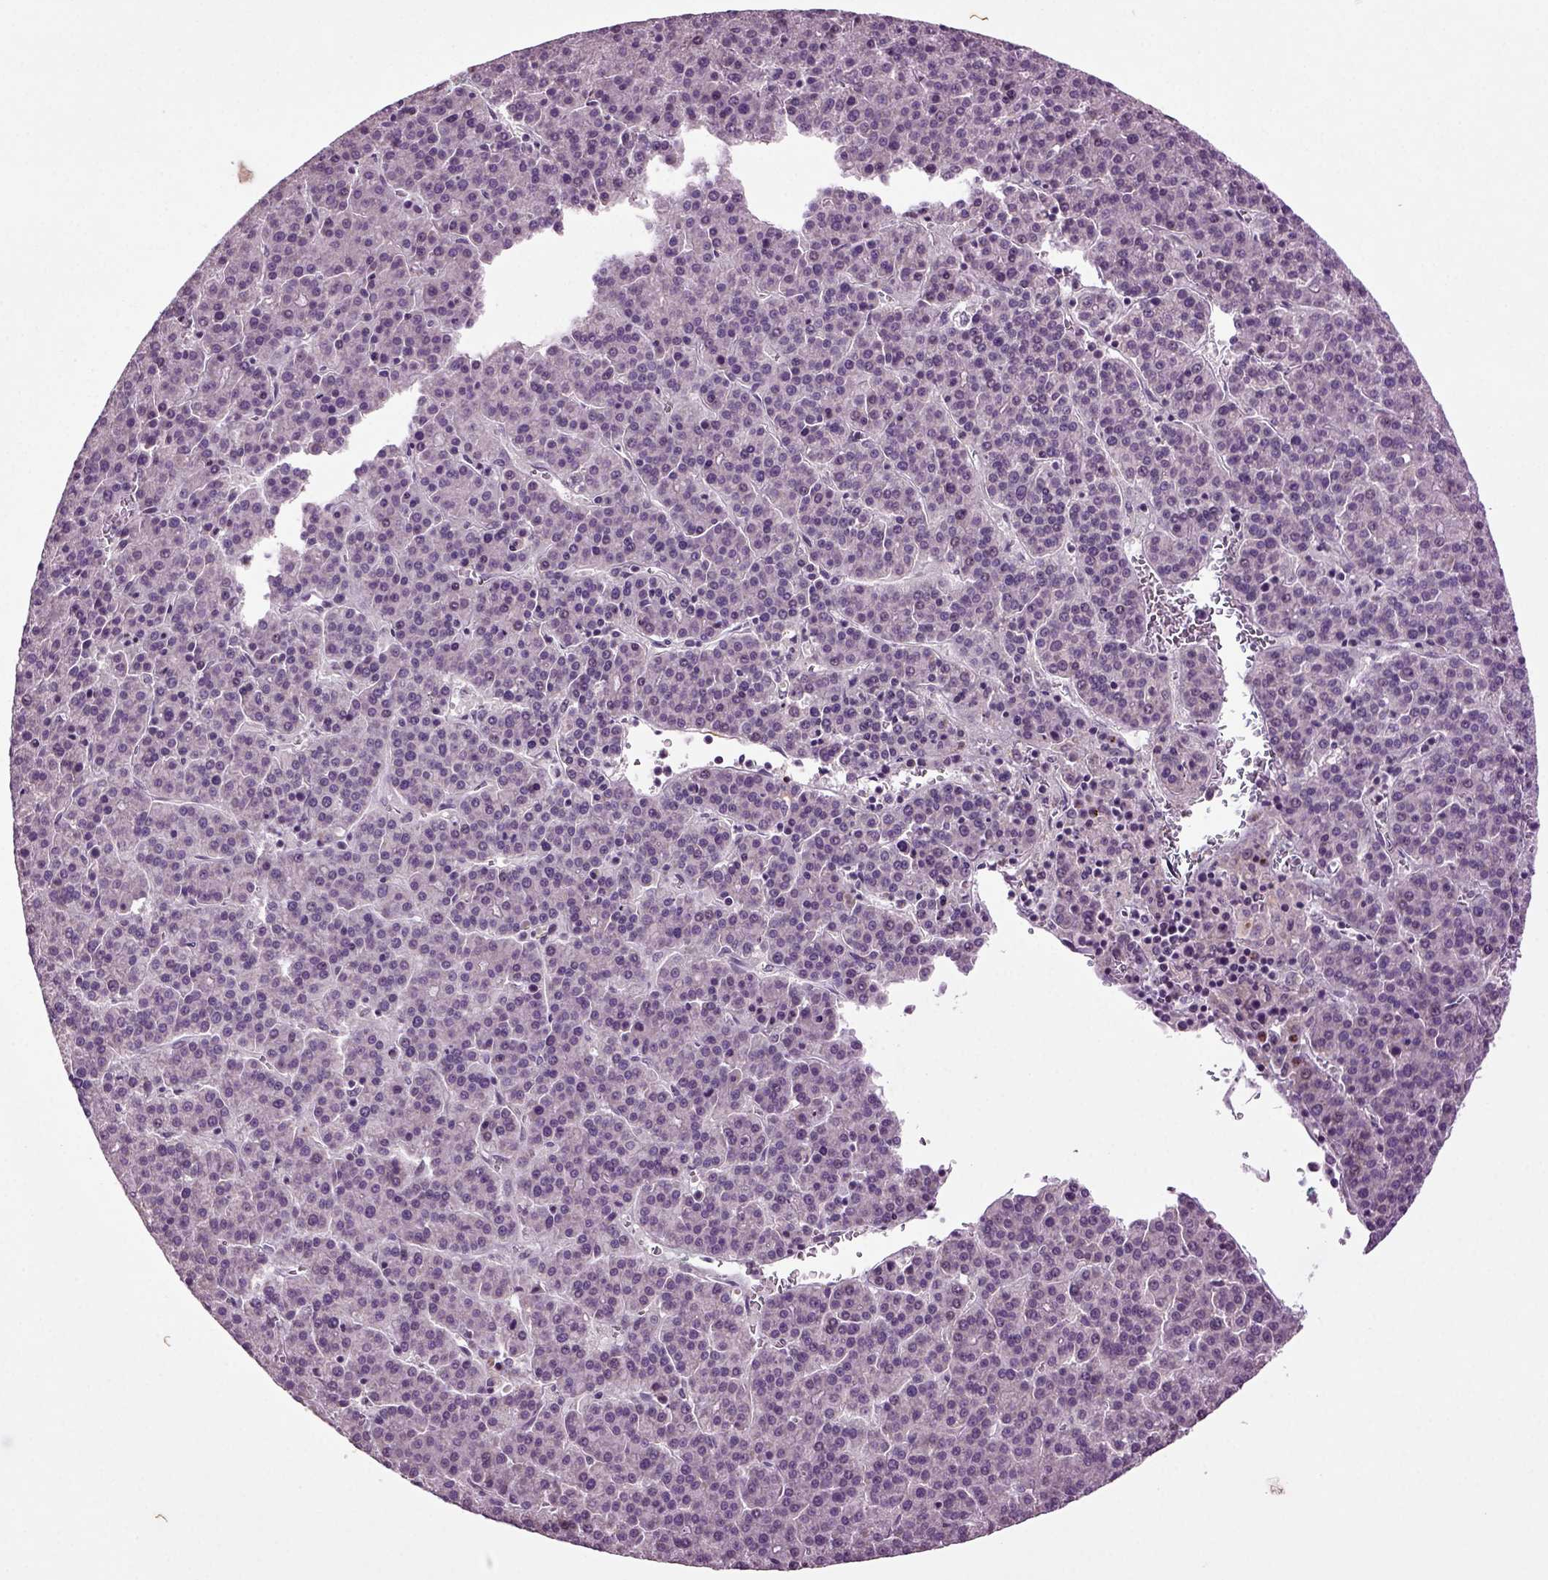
{"staining": {"intensity": "negative", "quantity": "none", "location": "none"}, "tissue": "liver cancer", "cell_type": "Tumor cells", "image_type": "cancer", "snomed": [{"axis": "morphology", "description": "Carcinoma, Hepatocellular, NOS"}, {"axis": "topography", "description": "Liver"}], "caption": "Protein analysis of liver hepatocellular carcinoma shows no significant positivity in tumor cells.", "gene": "SLC17A6", "patient": {"sex": "female", "age": 58}}